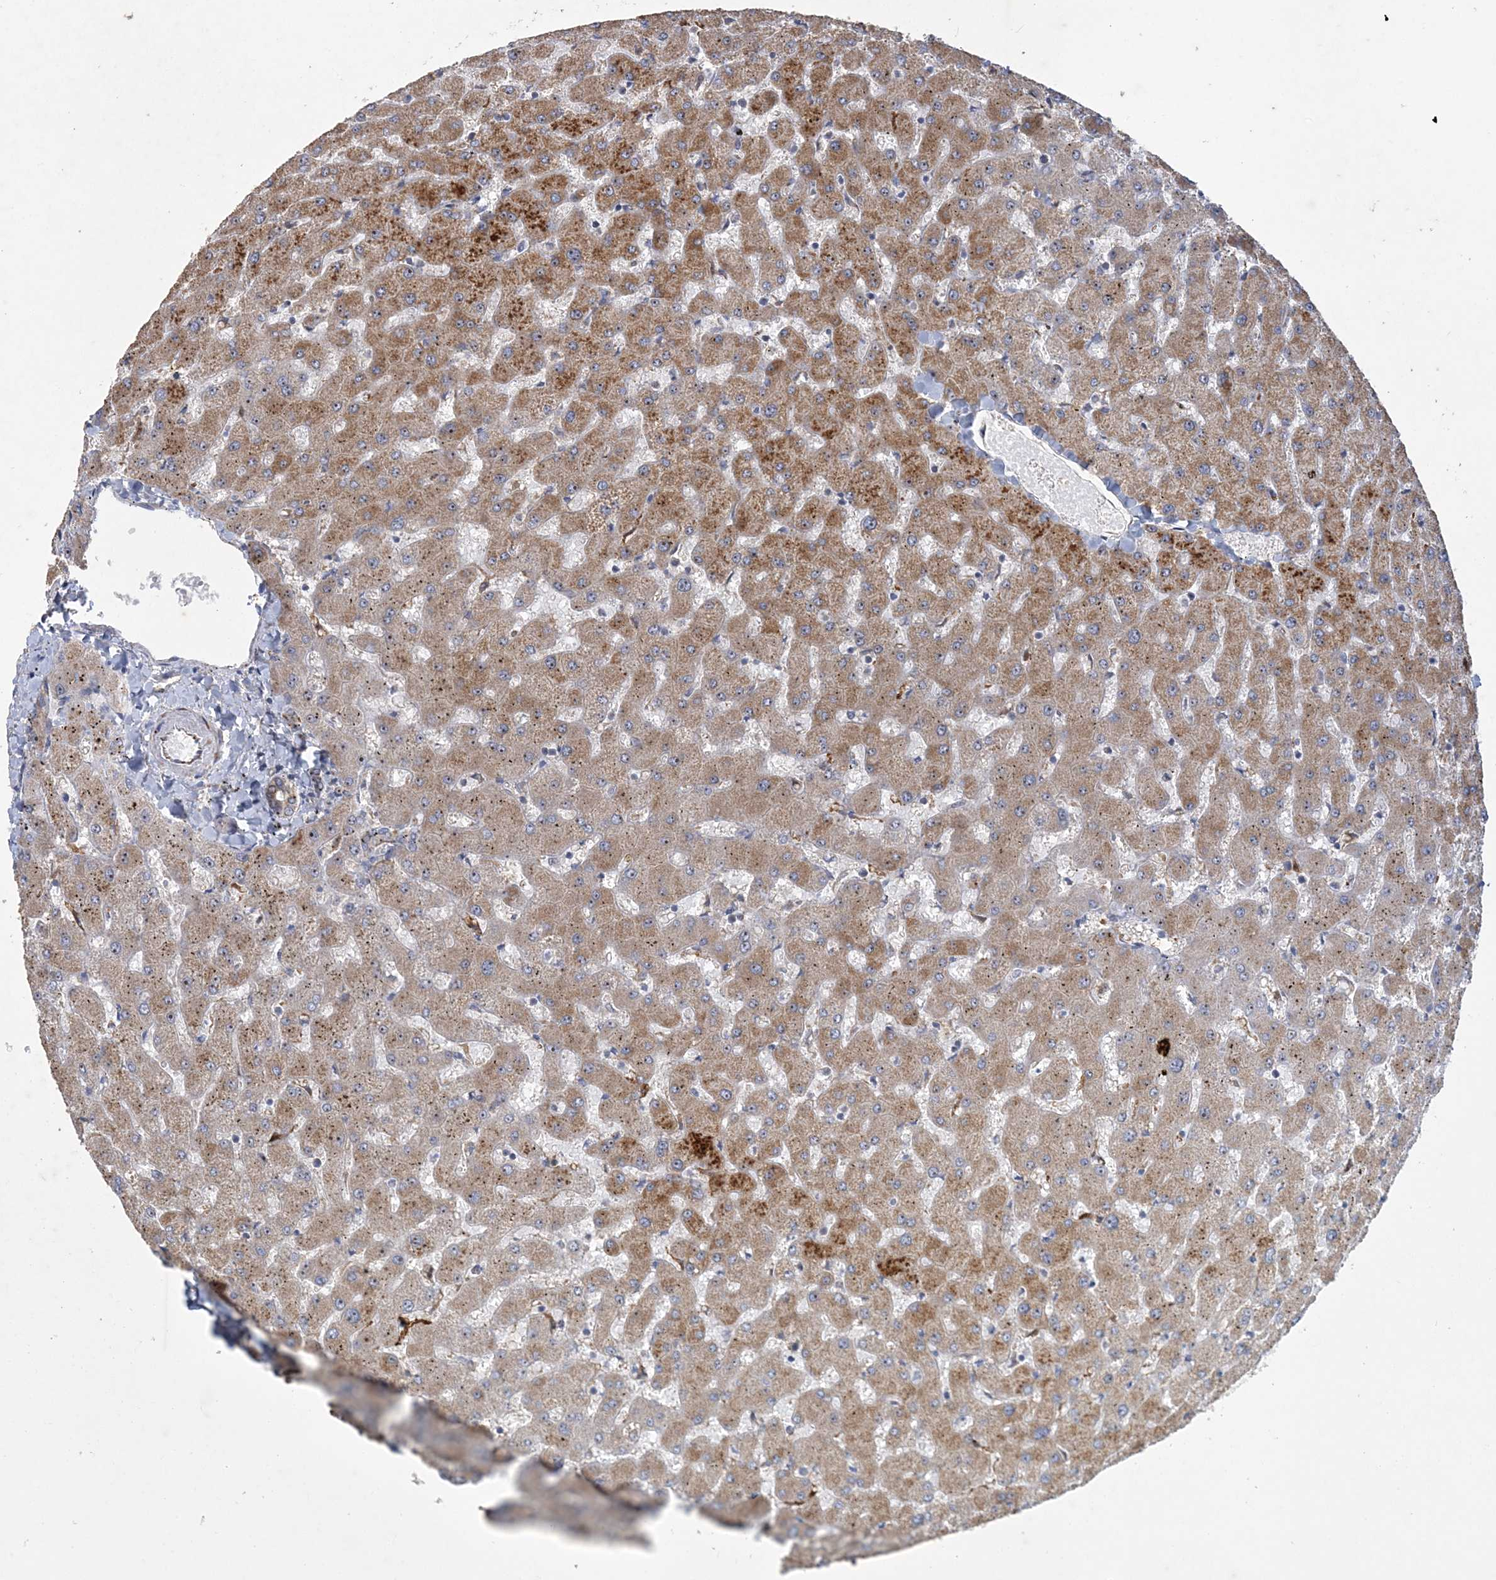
{"staining": {"intensity": "weak", "quantity": ">75%", "location": "cytoplasmic/membranous"}, "tissue": "liver", "cell_type": "Cholangiocytes", "image_type": "normal", "snomed": [{"axis": "morphology", "description": "Normal tissue, NOS"}, {"axis": "topography", "description": "Liver"}], "caption": "Immunohistochemical staining of normal human liver shows >75% levels of weak cytoplasmic/membranous protein expression in about >75% of cholangiocytes. (IHC, brightfield microscopy, high magnification).", "gene": "FEZ2", "patient": {"sex": "female", "age": 63}}